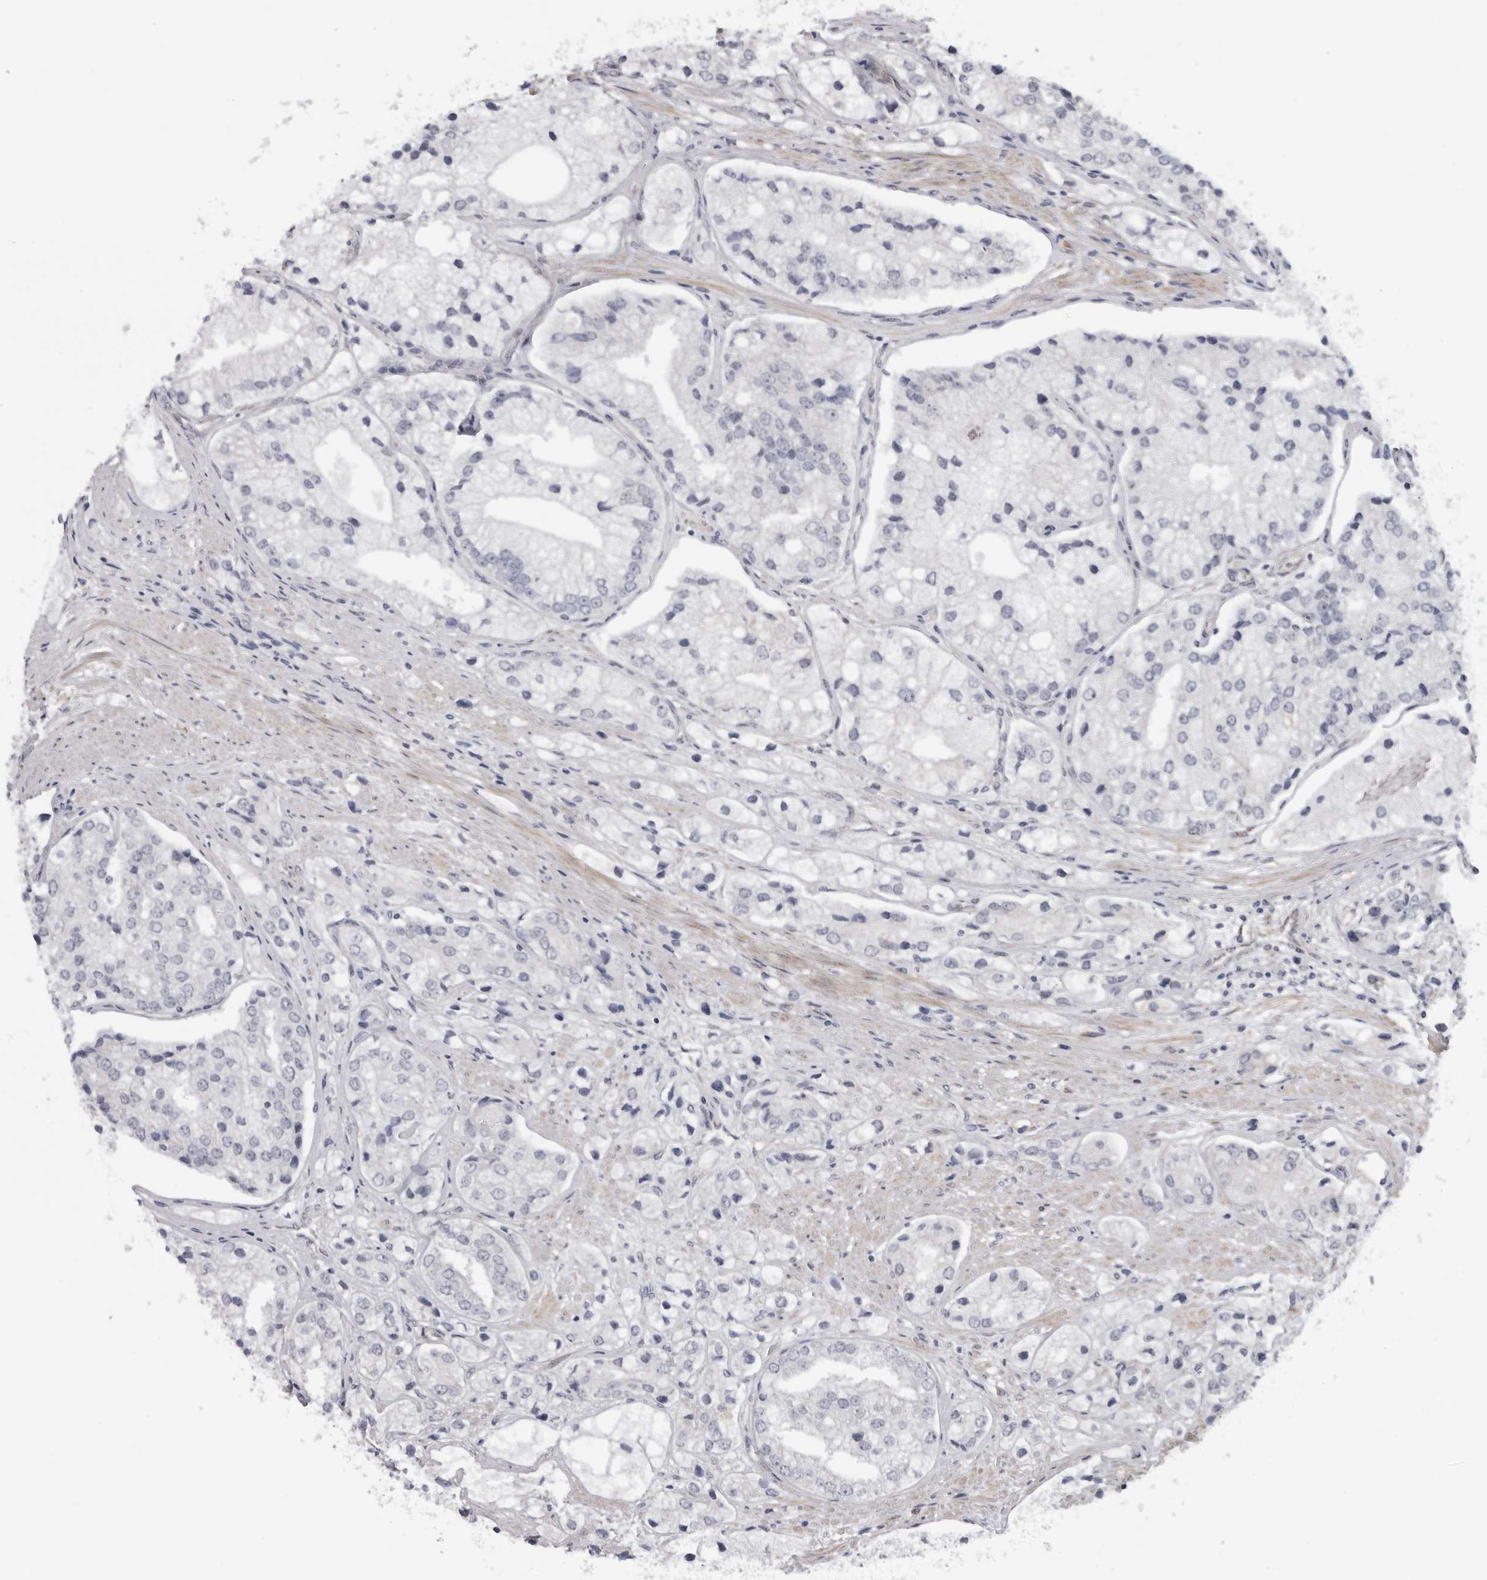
{"staining": {"intensity": "negative", "quantity": "none", "location": "none"}, "tissue": "prostate cancer", "cell_type": "Tumor cells", "image_type": "cancer", "snomed": [{"axis": "morphology", "description": "Adenocarcinoma, High grade"}, {"axis": "topography", "description": "Prostate"}], "caption": "Prostate high-grade adenocarcinoma stained for a protein using immunohistochemistry (IHC) displays no expression tumor cells.", "gene": "DNAH14", "patient": {"sex": "male", "age": 50}}